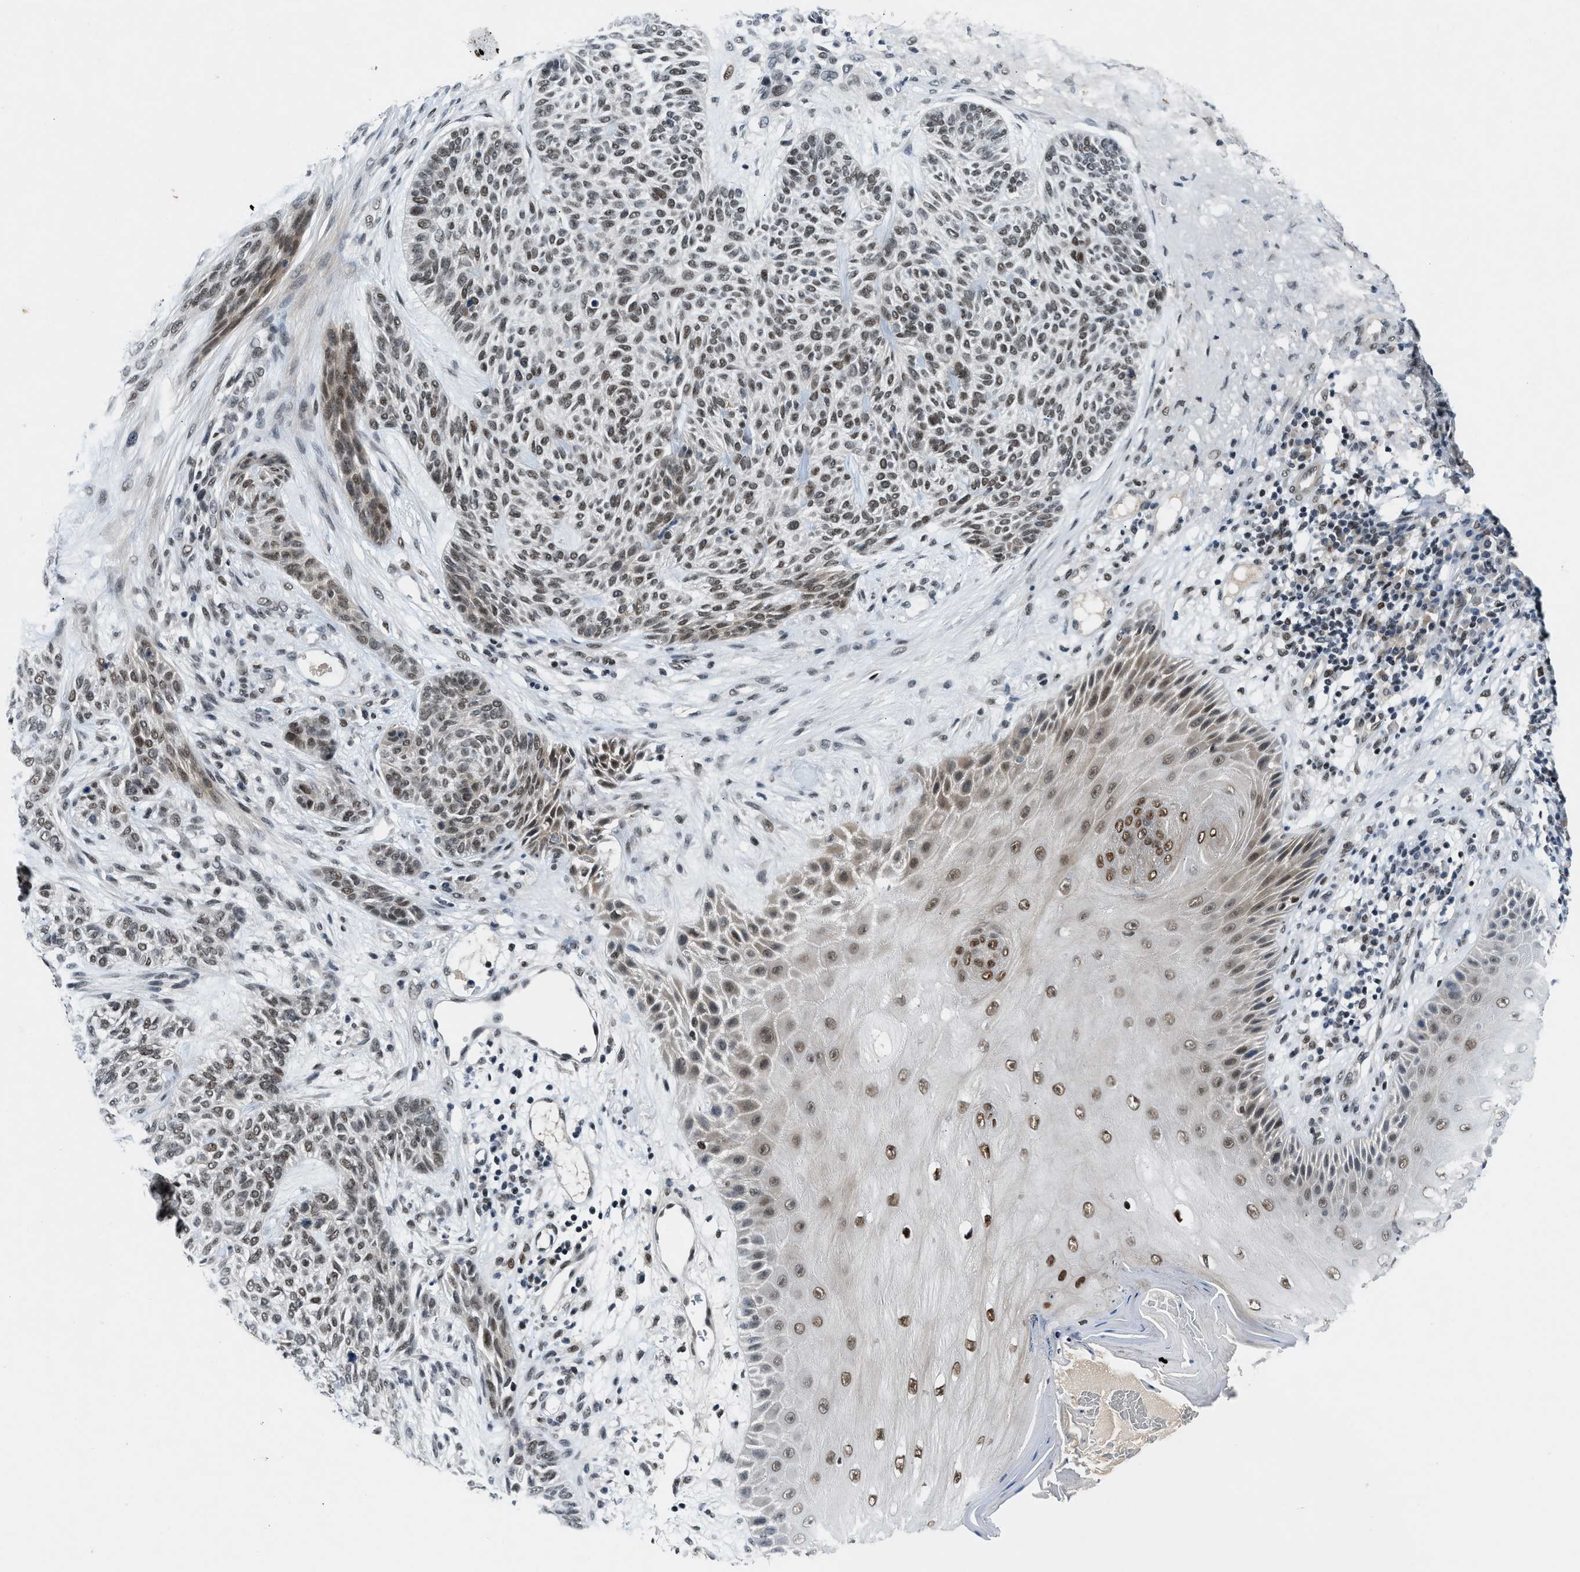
{"staining": {"intensity": "moderate", "quantity": ">75%", "location": "nuclear"}, "tissue": "skin cancer", "cell_type": "Tumor cells", "image_type": "cancer", "snomed": [{"axis": "morphology", "description": "Basal cell carcinoma"}, {"axis": "topography", "description": "Skin"}], "caption": "A micrograph showing moderate nuclear staining in about >75% of tumor cells in skin cancer, as visualized by brown immunohistochemical staining.", "gene": "NCOA1", "patient": {"sex": "male", "age": 55}}